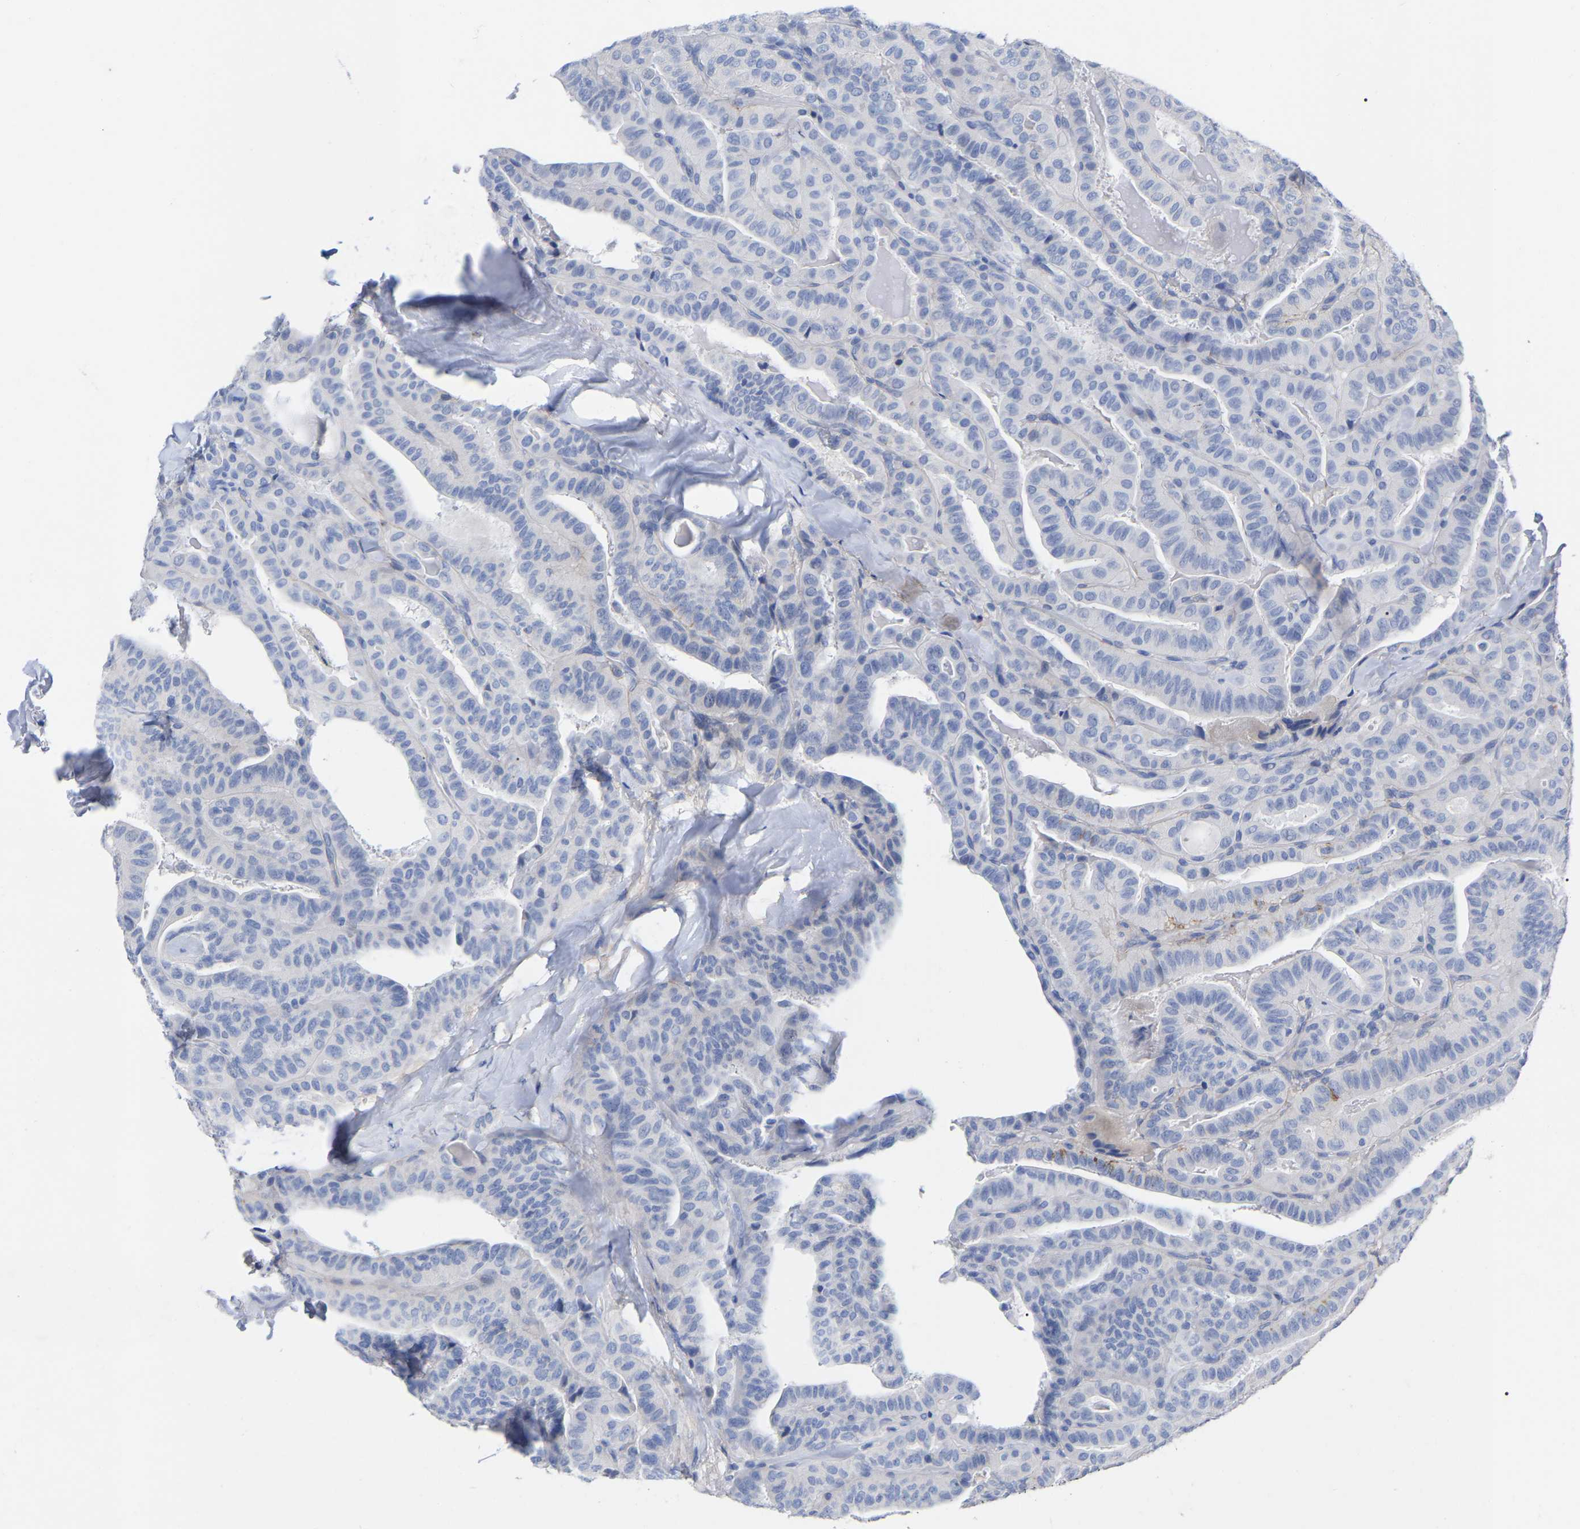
{"staining": {"intensity": "negative", "quantity": "none", "location": "none"}, "tissue": "thyroid cancer", "cell_type": "Tumor cells", "image_type": "cancer", "snomed": [{"axis": "morphology", "description": "Papillary adenocarcinoma, NOS"}, {"axis": "topography", "description": "Thyroid gland"}], "caption": "Protein analysis of thyroid cancer exhibits no significant positivity in tumor cells.", "gene": "HAPLN1", "patient": {"sex": "male", "age": 77}}